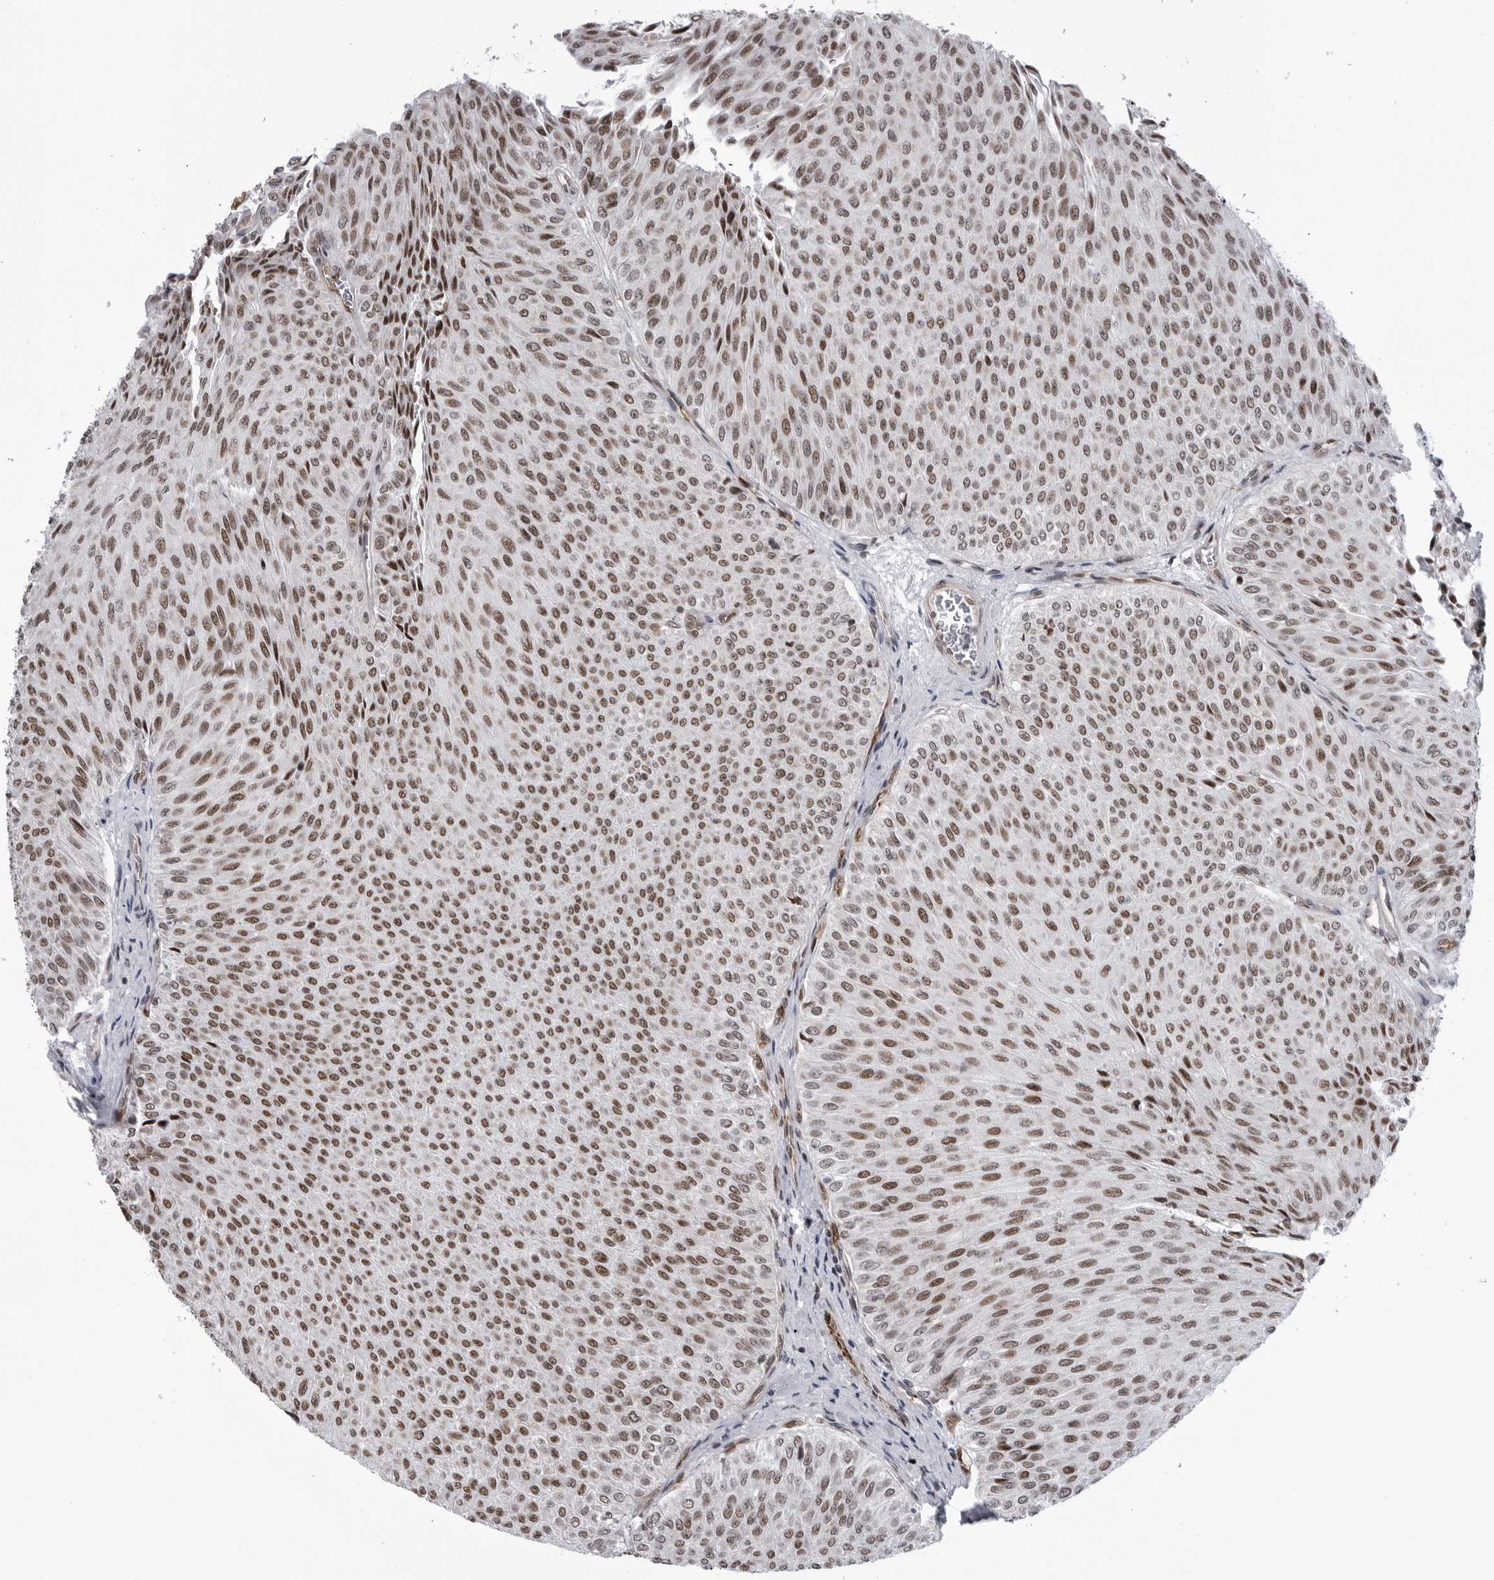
{"staining": {"intensity": "moderate", "quantity": ">75%", "location": "nuclear"}, "tissue": "urothelial cancer", "cell_type": "Tumor cells", "image_type": "cancer", "snomed": [{"axis": "morphology", "description": "Urothelial carcinoma, Low grade"}, {"axis": "topography", "description": "Urinary bladder"}], "caption": "A medium amount of moderate nuclear expression is seen in about >75% of tumor cells in low-grade urothelial carcinoma tissue.", "gene": "RNF26", "patient": {"sex": "male", "age": 78}}